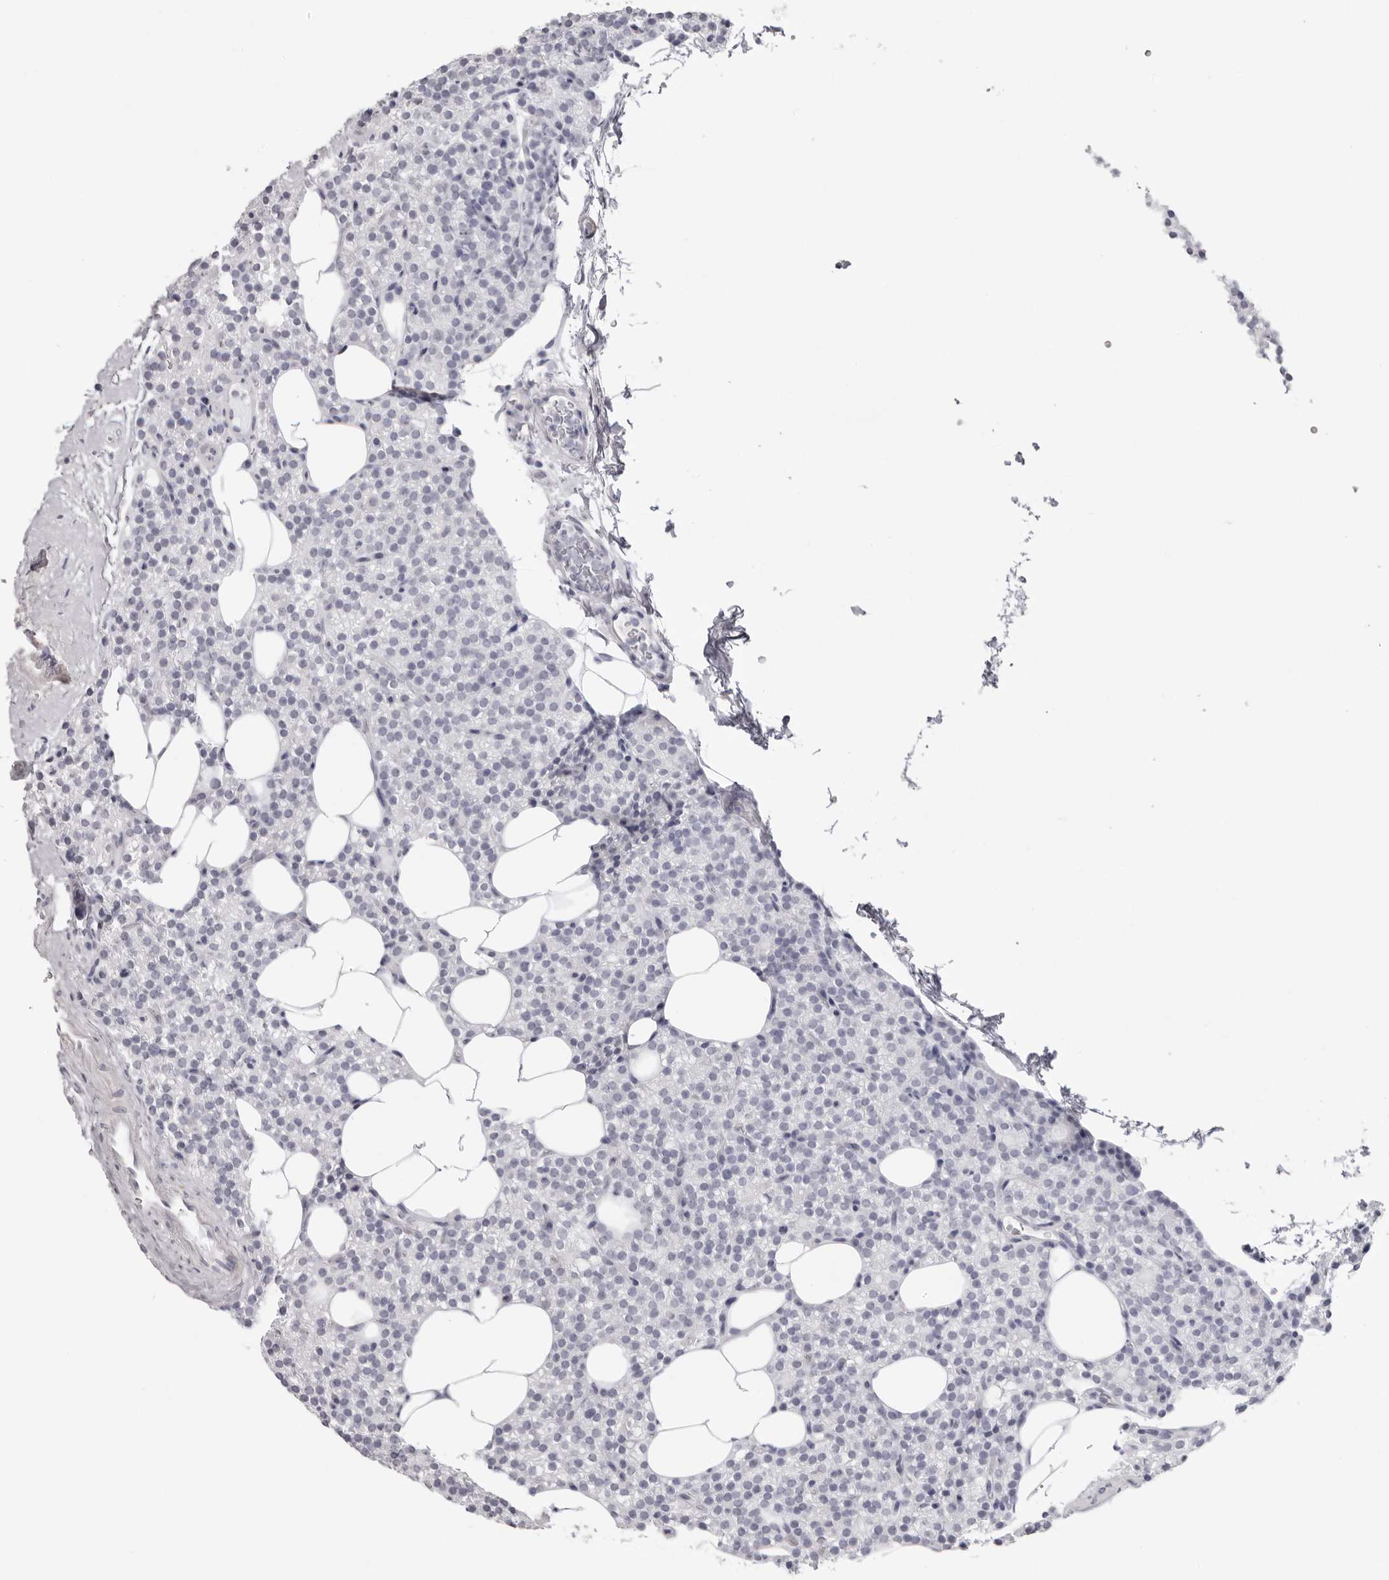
{"staining": {"intensity": "negative", "quantity": "none", "location": "none"}, "tissue": "parathyroid gland", "cell_type": "Glandular cells", "image_type": "normal", "snomed": [{"axis": "morphology", "description": "Normal tissue, NOS"}, {"axis": "topography", "description": "Parathyroid gland"}], "caption": "This is an immunohistochemistry histopathology image of unremarkable parathyroid gland. There is no positivity in glandular cells.", "gene": "INSL3", "patient": {"sex": "female", "age": 56}}